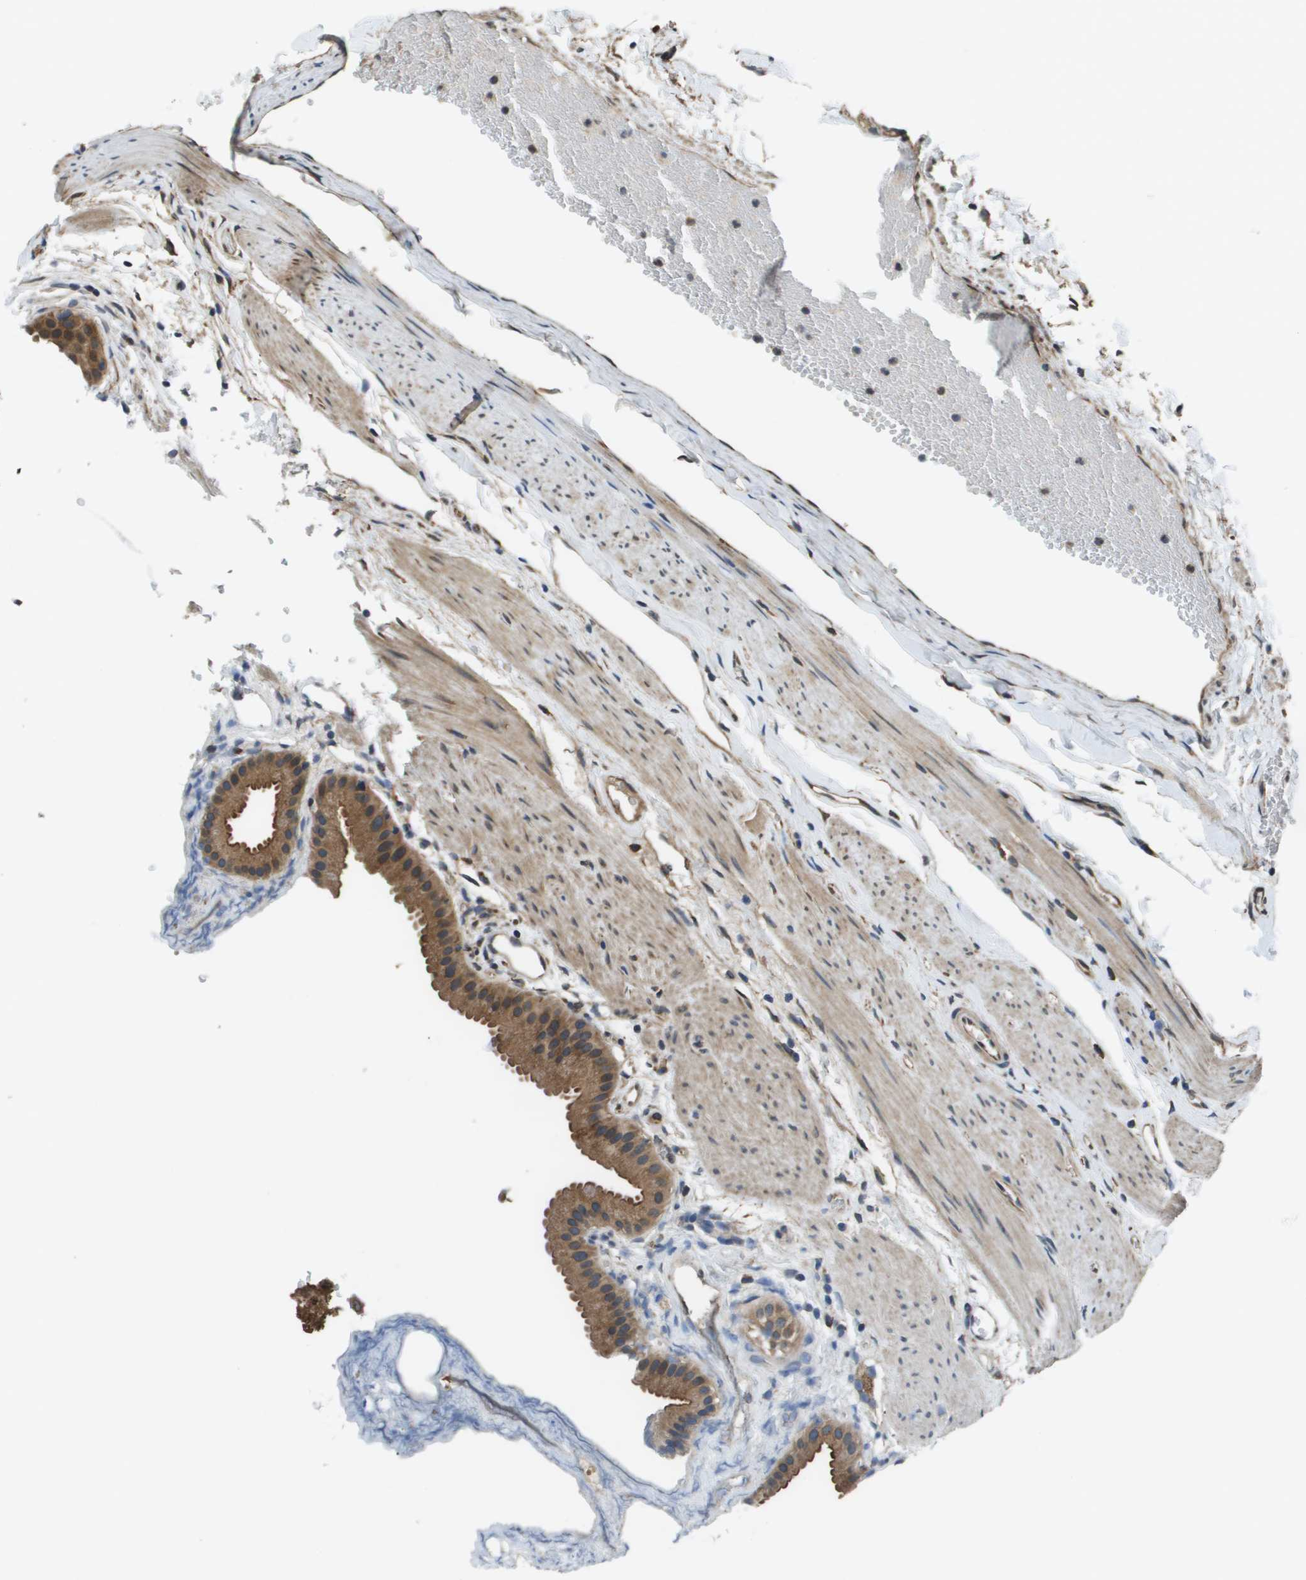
{"staining": {"intensity": "moderate", "quantity": ">75%", "location": "cytoplasmic/membranous"}, "tissue": "gallbladder", "cell_type": "Glandular cells", "image_type": "normal", "snomed": [{"axis": "morphology", "description": "Normal tissue, NOS"}, {"axis": "topography", "description": "Gallbladder"}], "caption": "IHC histopathology image of unremarkable human gallbladder stained for a protein (brown), which displays medium levels of moderate cytoplasmic/membranous staining in approximately >75% of glandular cells.", "gene": "SEC62", "patient": {"sex": "female", "age": 64}}